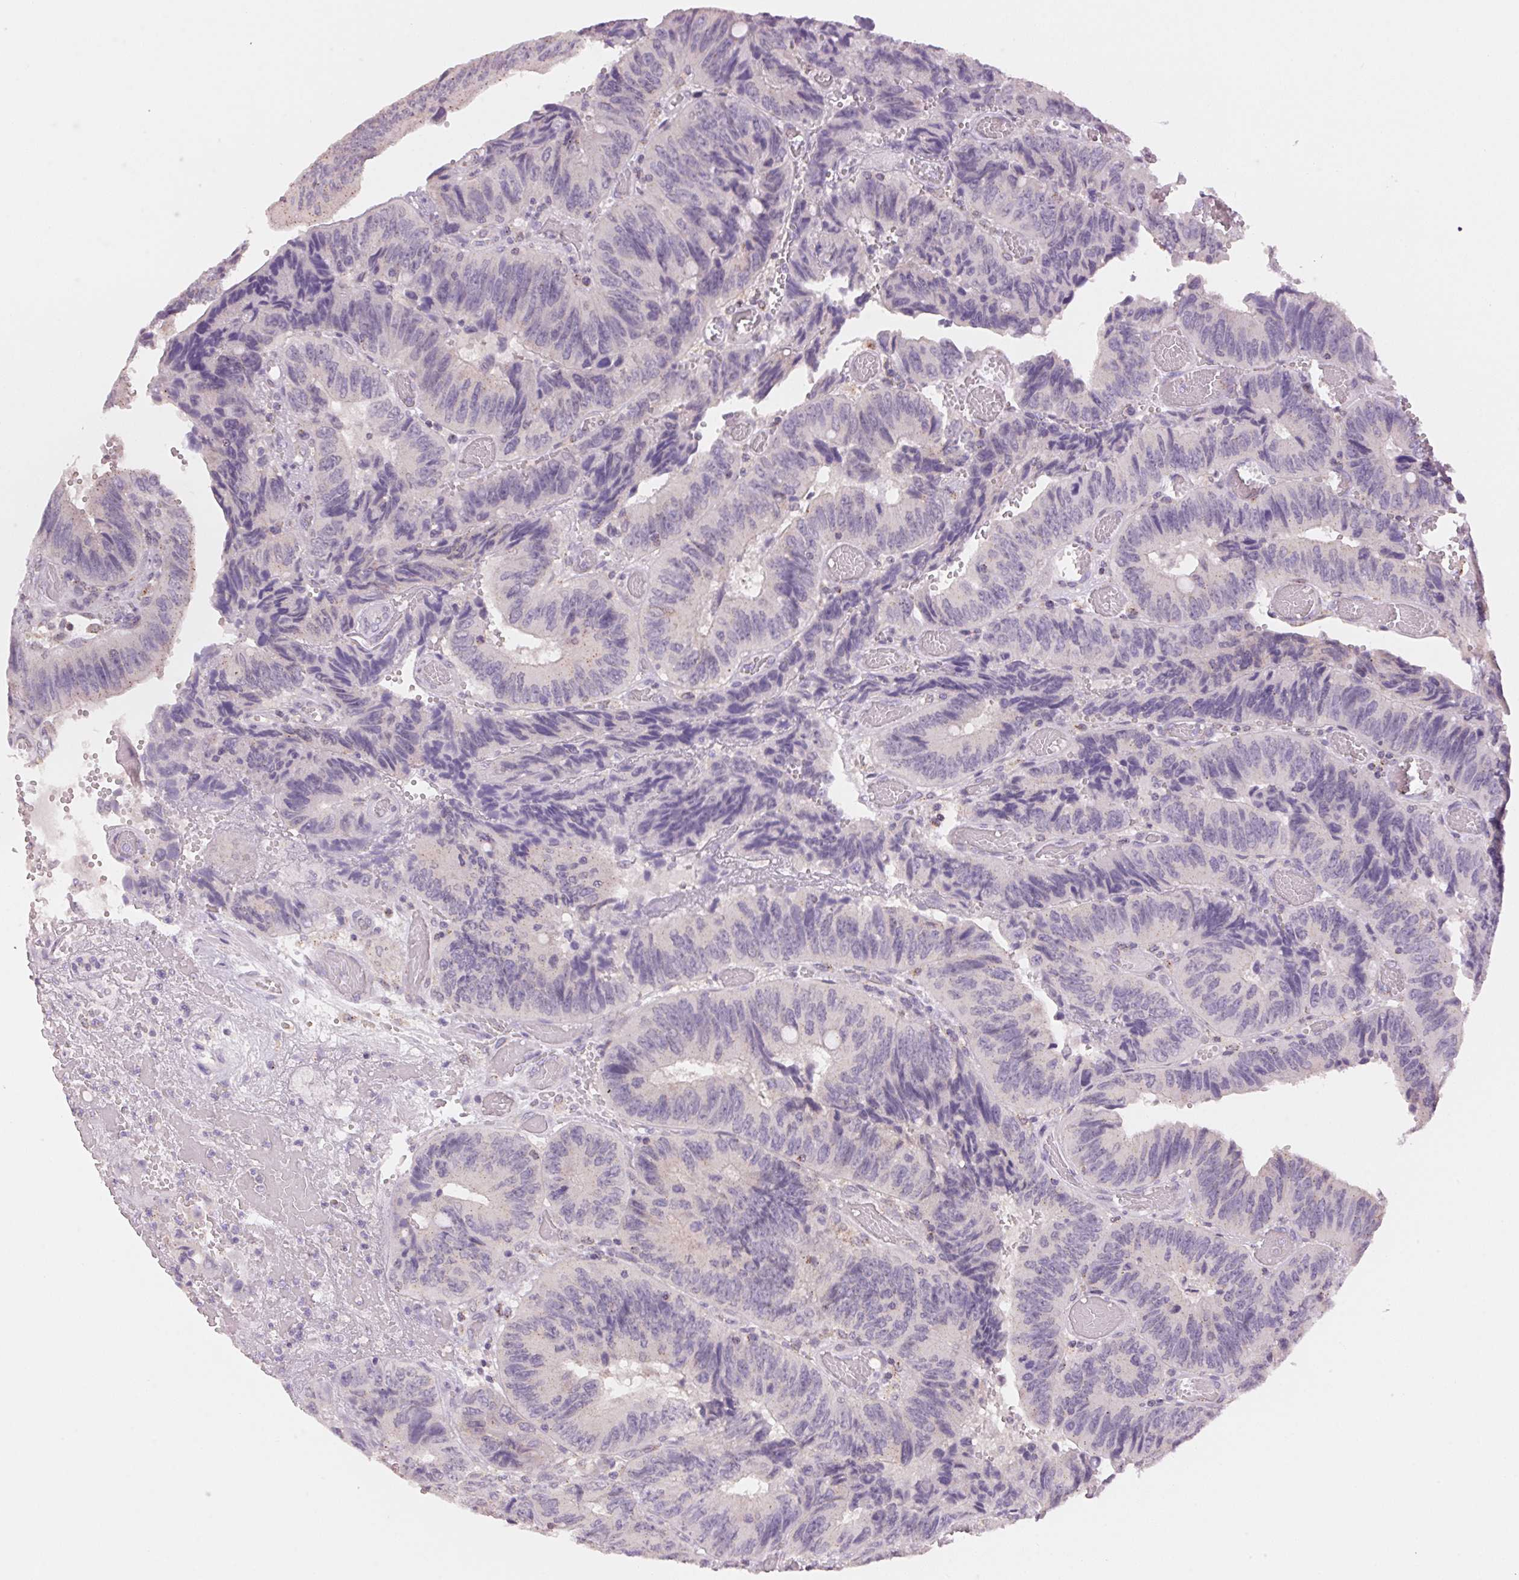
{"staining": {"intensity": "negative", "quantity": "none", "location": "none"}, "tissue": "colorectal cancer", "cell_type": "Tumor cells", "image_type": "cancer", "snomed": [{"axis": "morphology", "description": "Adenocarcinoma, NOS"}, {"axis": "topography", "description": "Colon"}], "caption": "This is an IHC histopathology image of human colorectal cancer. There is no positivity in tumor cells.", "gene": "HOXB13", "patient": {"sex": "female", "age": 84}}